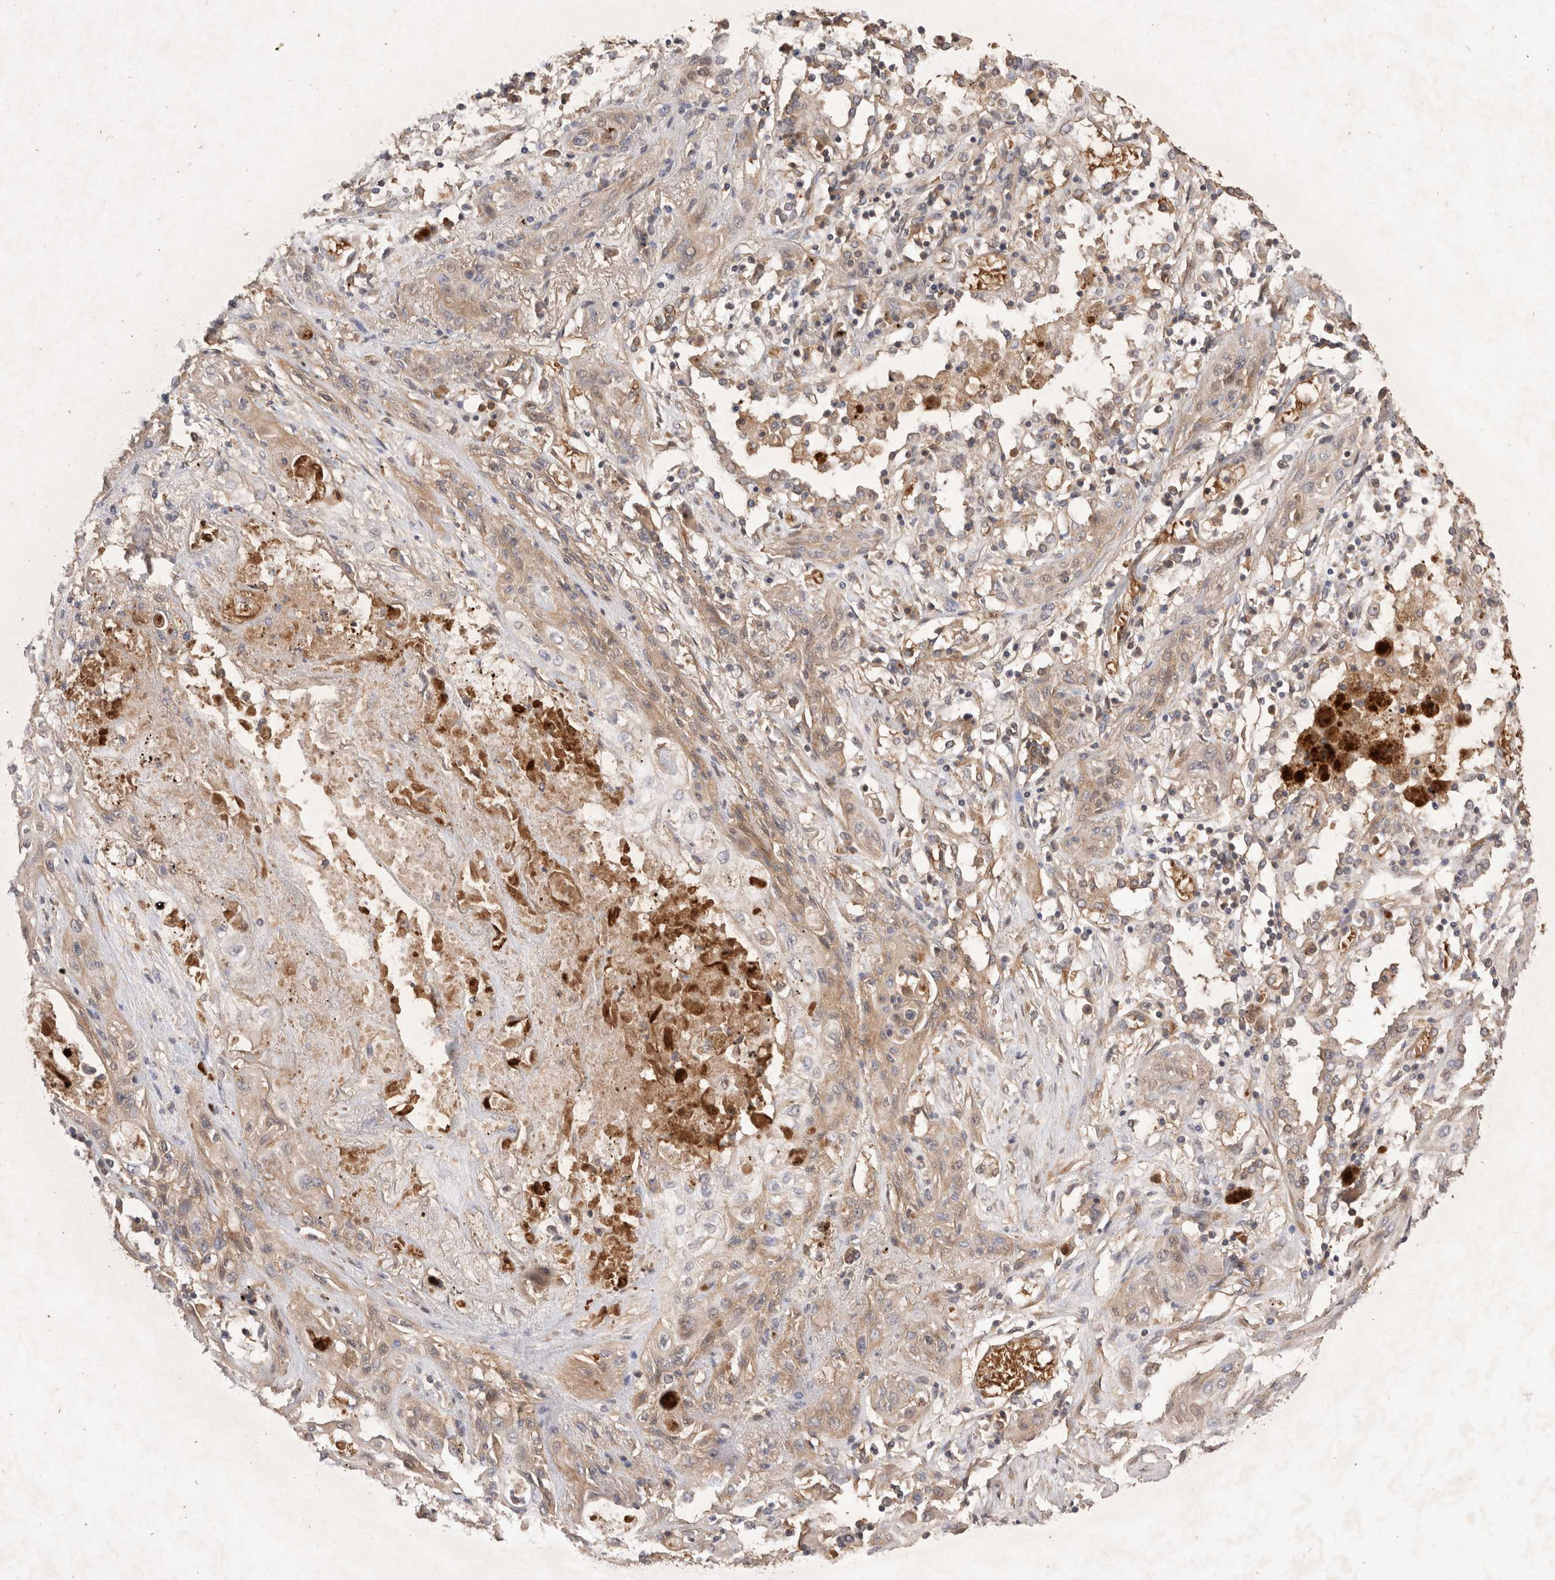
{"staining": {"intensity": "weak", "quantity": "25%-75%", "location": "cytoplasmic/membranous"}, "tissue": "lung cancer", "cell_type": "Tumor cells", "image_type": "cancer", "snomed": [{"axis": "morphology", "description": "Squamous cell carcinoma, NOS"}, {"axis": "topography", "description": "Lung"}], "caption": "Weak cytoplasmic/membranous positivity for a protein is appreciated in approximately 25%-75% of tumor cells of lung cancer (squamous cell carcinoma) using IHC.", "gene": "FAM221A", "patient": {"sex": "female", "age": 47}}